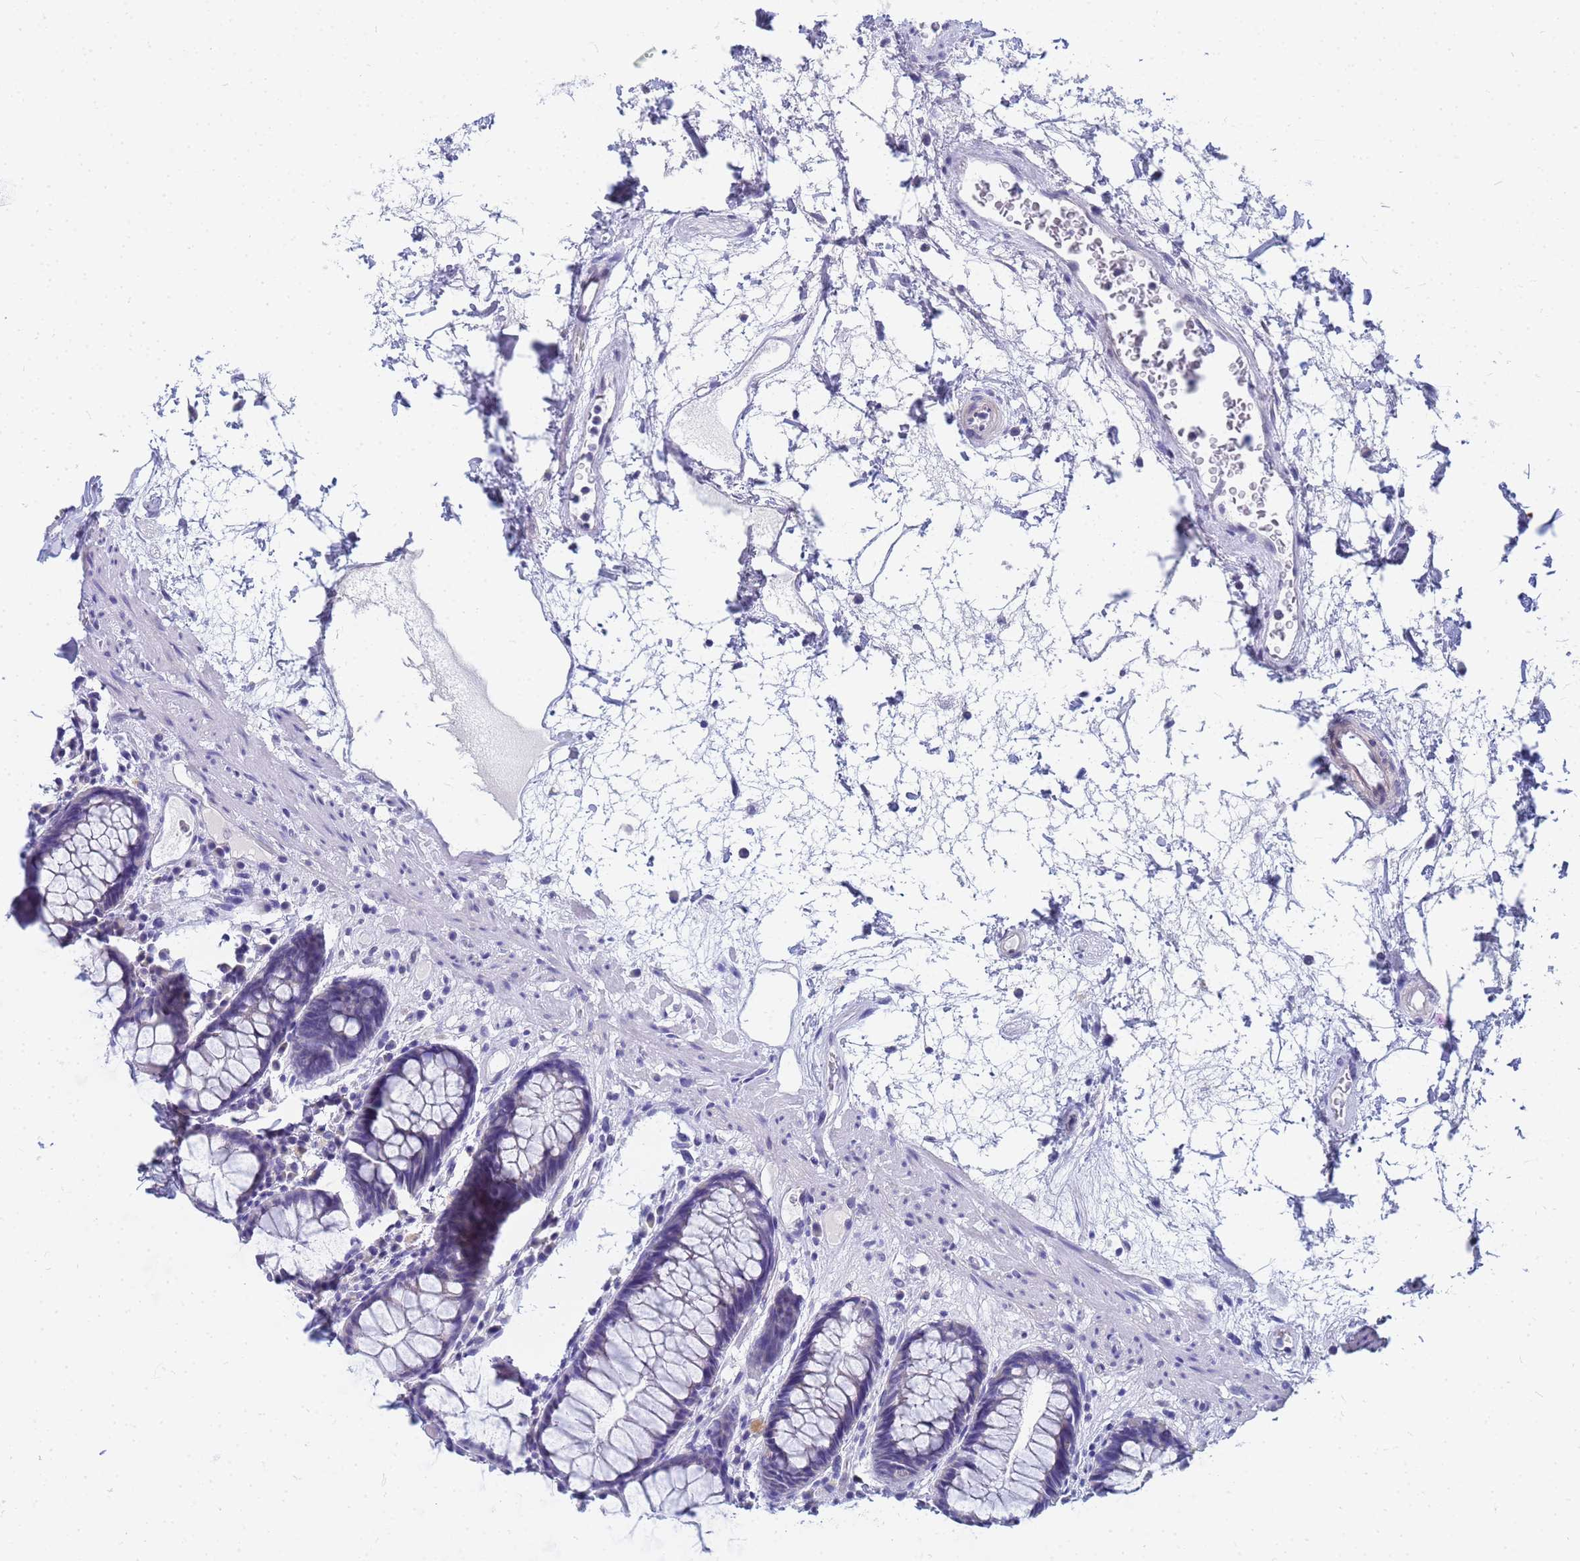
{"staining": {"intensity": "negative", "quantity": "none", "location": "none"}, "tissue": "rectum", "cell_type": "Glandular cells", "image_type": "normal", "snomed": [{"axis": "morphology", "description": "Normal tissue, NOS"}, {"axis": "topography", "description": "Rectum"}], "caption": "The histopathology image displays no significant expression in glandular cells of rectum.", "gene": "FAM166B", "patient": {"sex": "male", "age": 64}}